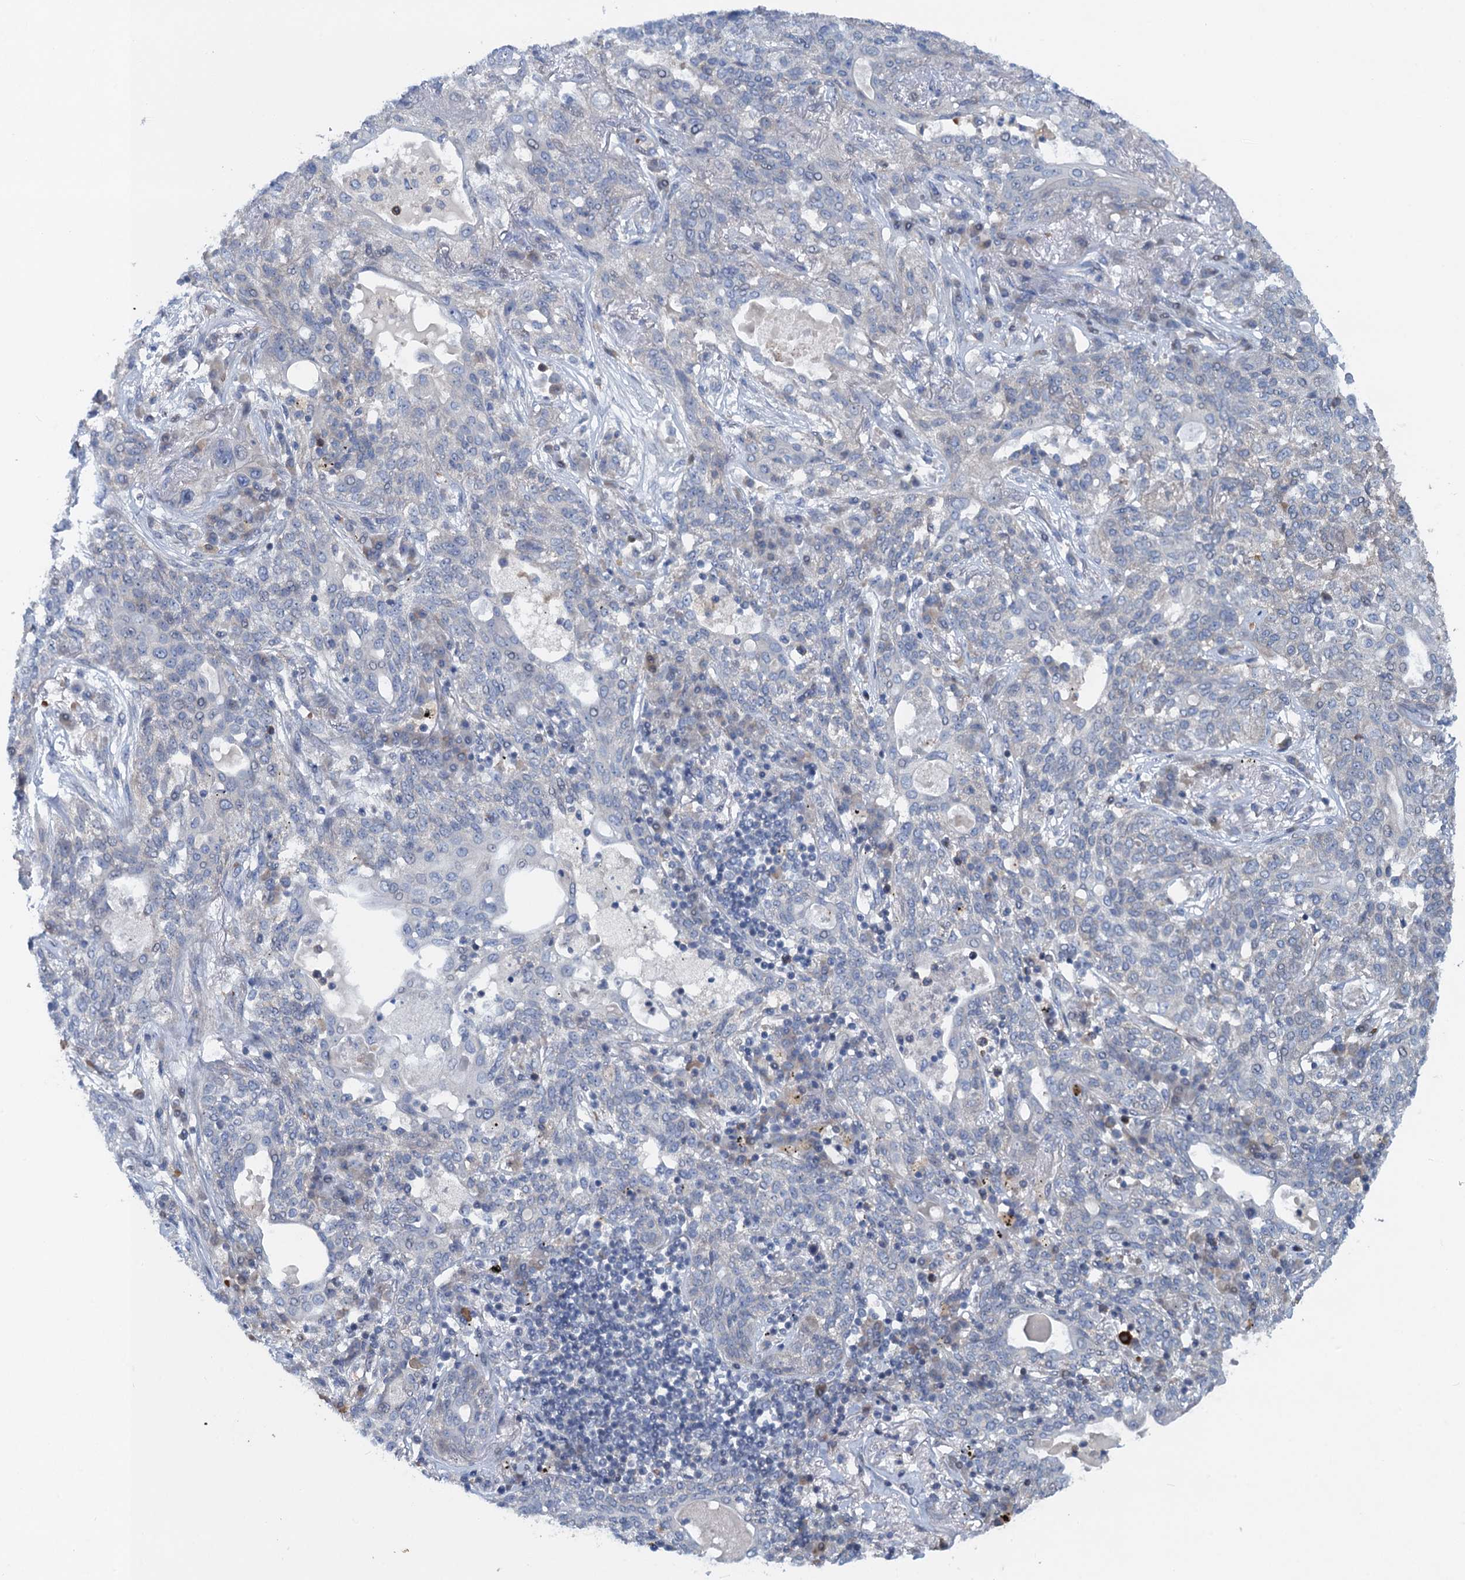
{"staining": {"intensity": "negative", "quantity": "none", "location": "none"}, "tissue": "lung cancer", "cell_type": "Tumor cells", "image_type": "cancer", "snomed": [{"axis": "morphology", "description": "Squamous cell carcinoma, NOS"}, {"axis": "topography", "description": "Lung"}], "caption": "Squamous cell carcinoma (lung) was stained to show a protein in brown. There is no significant positivity in tumor cells.", "gene": "NBEA", "patient": {"sex": "female", "age": 70}}